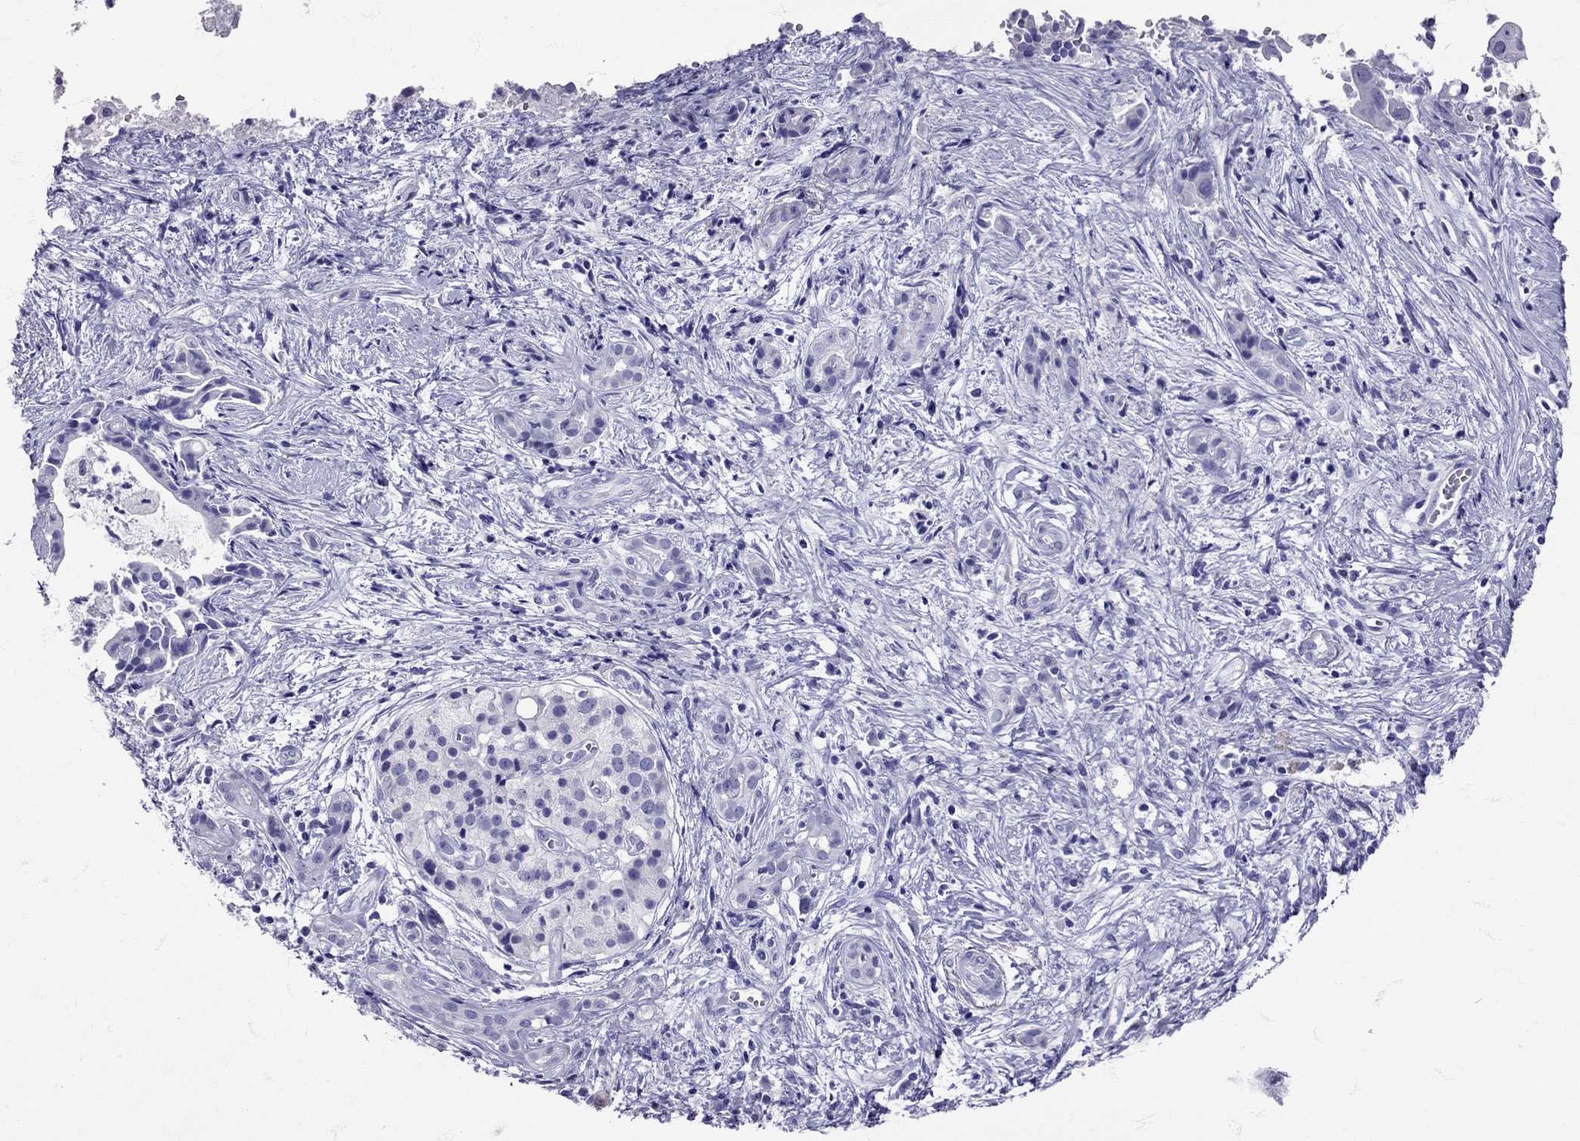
{"staining": {"intensity": "negative", "quantity": "none", "location": "none"}, "tissue": "pancreatic cancer", "cell_type": "Tumor cells", "image_type": "cancer", "snomed": [{"axis": "morphology", "description": "Adenocarcinoma, NOS"}, {"axis": "topography", "description": "Pancreas"}], "caption": "There is no significant positivity in tumor cells of pancreatic cancer. (DAB IHC visualized using brightfield microscopy, high magnification).", "gene": "AVP", "patient": {"sex": "male", "age": 61}}